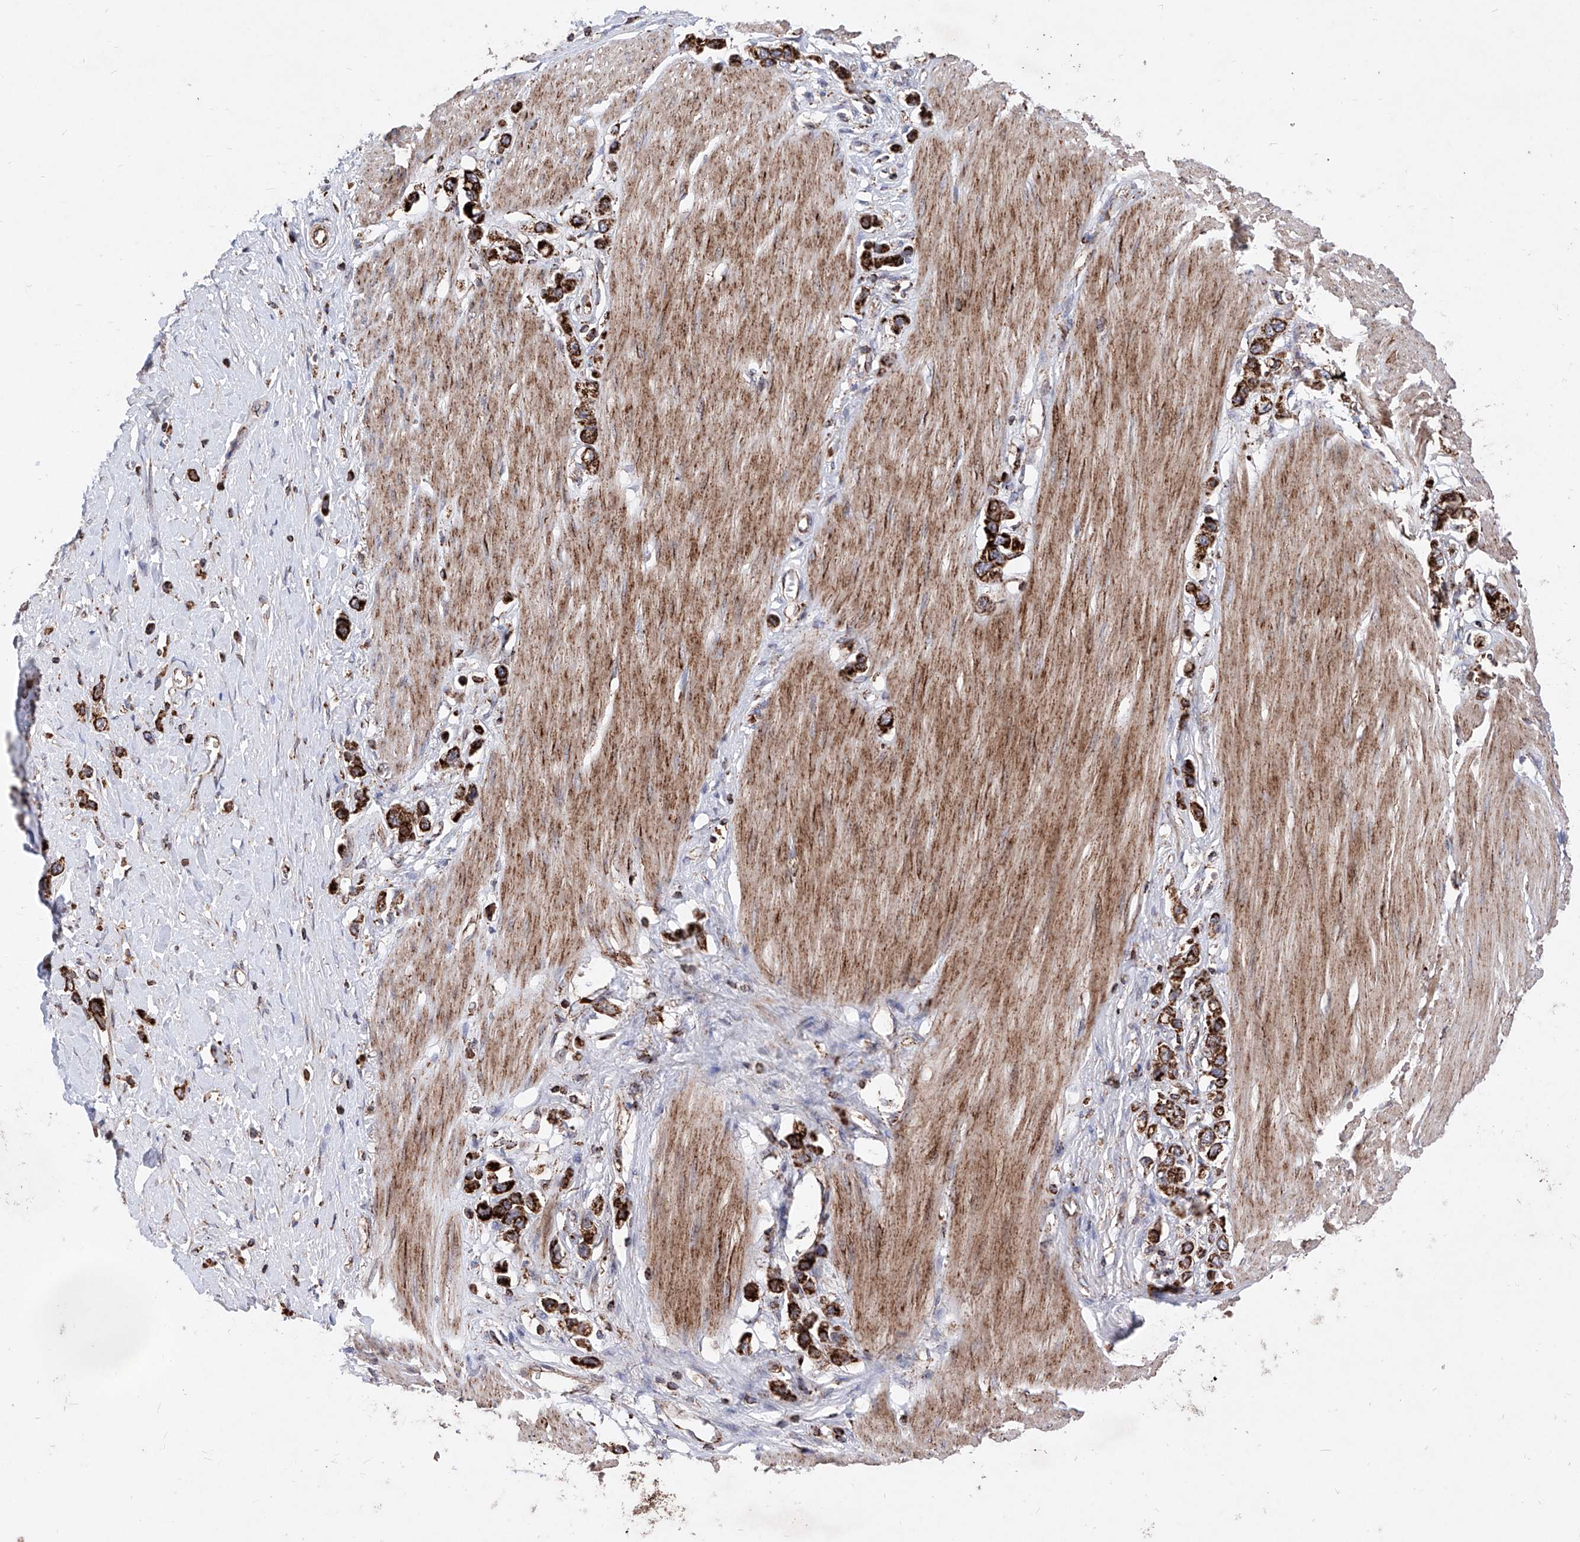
{"staining": {"intensity": "strong", "quantity": ">75%", "location": "cytoplasmic/membranous"}, "tissue": "stomach cancer", "cell_type": "Tumor cells", "image_type": "cancer", "snomed": [{"axis": "morphology", "description": "Adenocarcinoma, NOS"}, {"axis": "topography", "description": "Stomach"}], "caption": "Stomach cancer (adenocarcinoma) stained with a protein marker reveals strong staining in tumor cells.", "gene": "SEMA6A", "patient": {"sex": "female", "age": 65}}